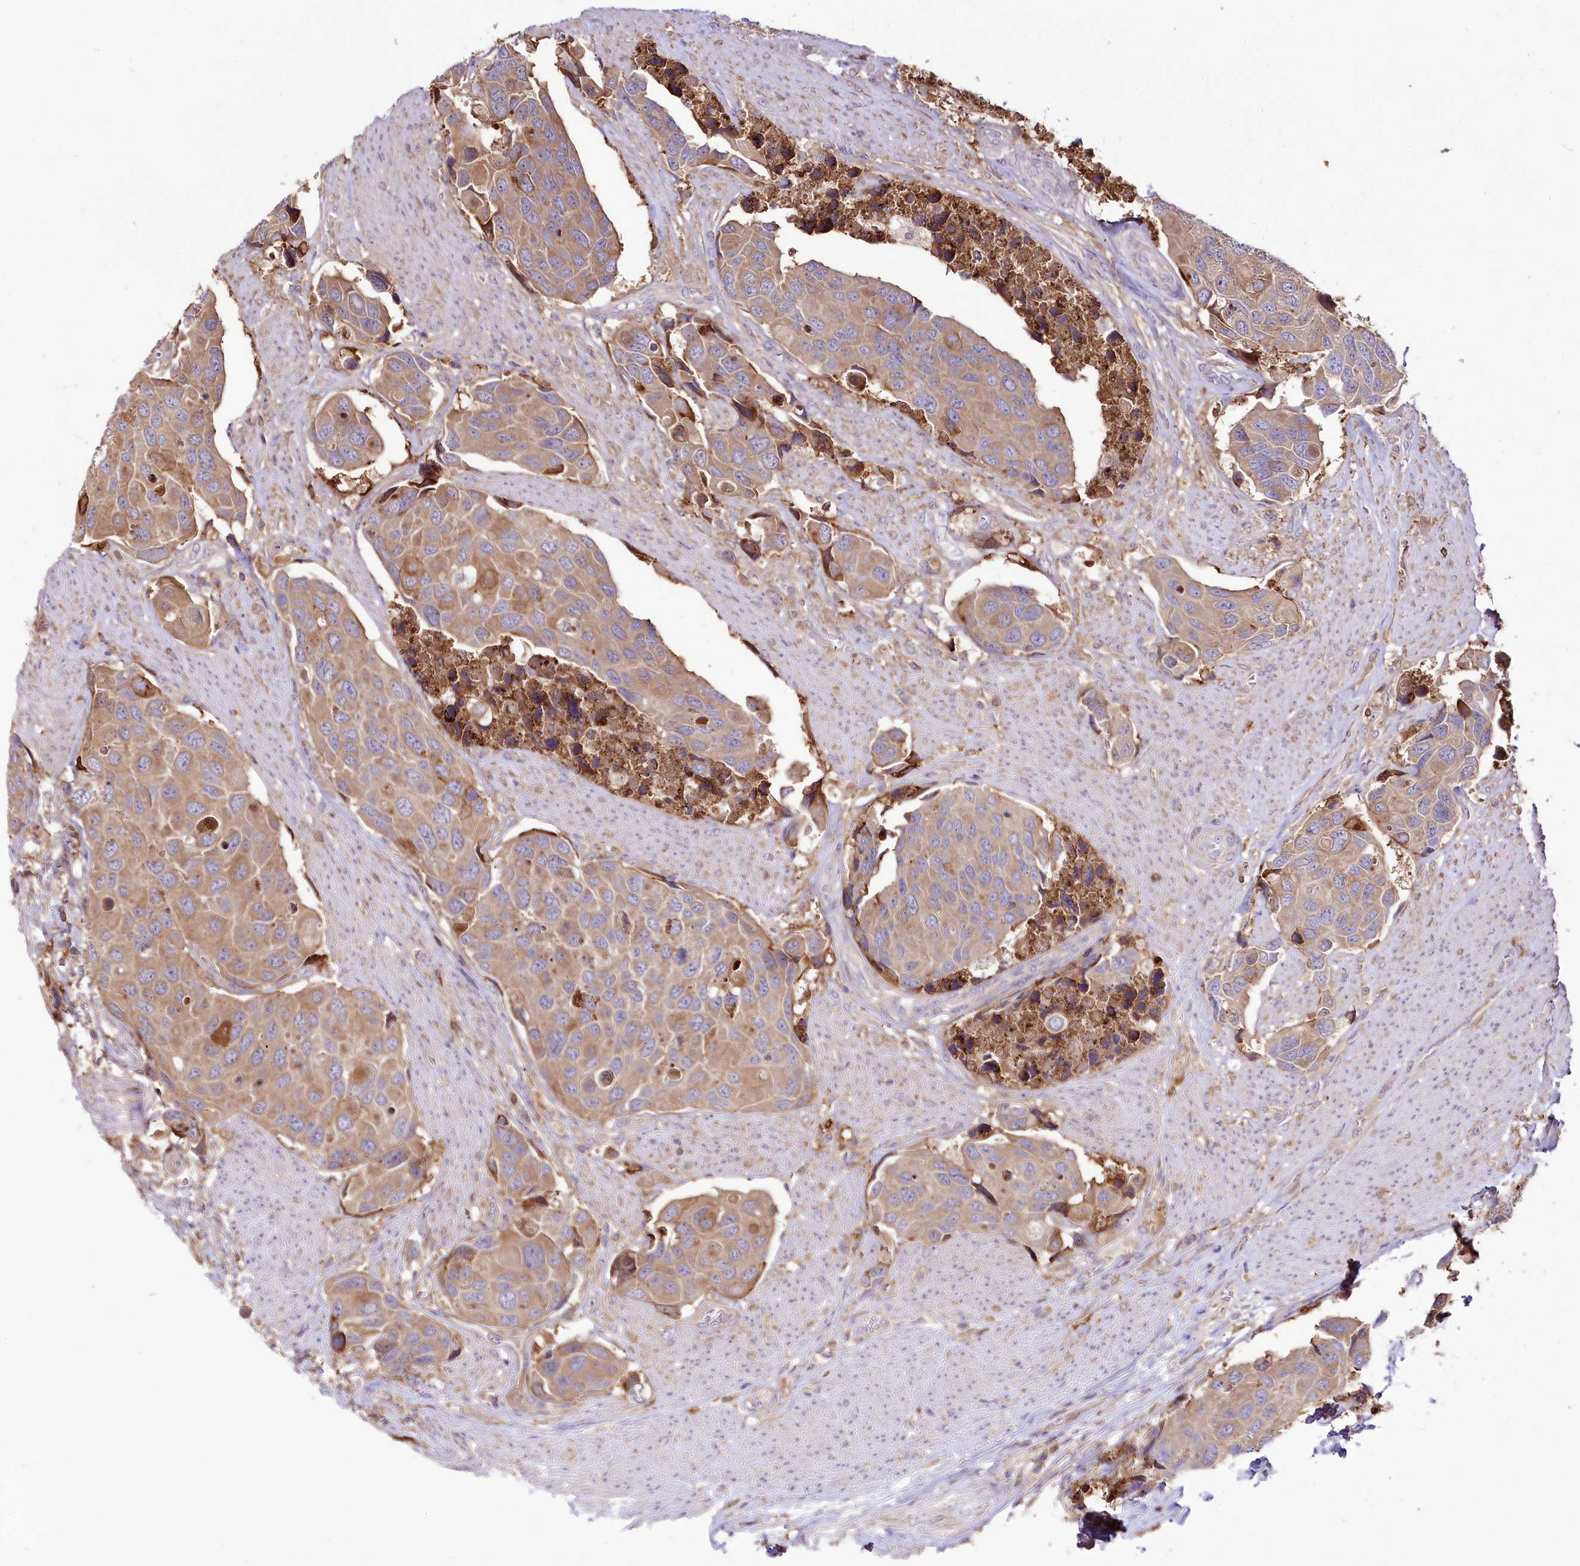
{"staining": {"intensity": "moderate", "quantity": ">75%", "location": "cytoplasmic/membranous"}, "tissue": "urothelial cancer", "cell_type": "Tumor cells", "image_type": "cancer", "snomed": [{"axis": "morphology", "description": "Urothelial carcinoma, High grade"}, {"axis": "topography", "description": "Urinary bladder"}], "caption": "Immunohistochemical staining of high-grade urothelial carcinoma shows medium levels of moderate cytoplasmic/membranous staining in about >75% of tumor cells.", "gene": "UGP2", "patient": {"sex": "male", "age": 74}}